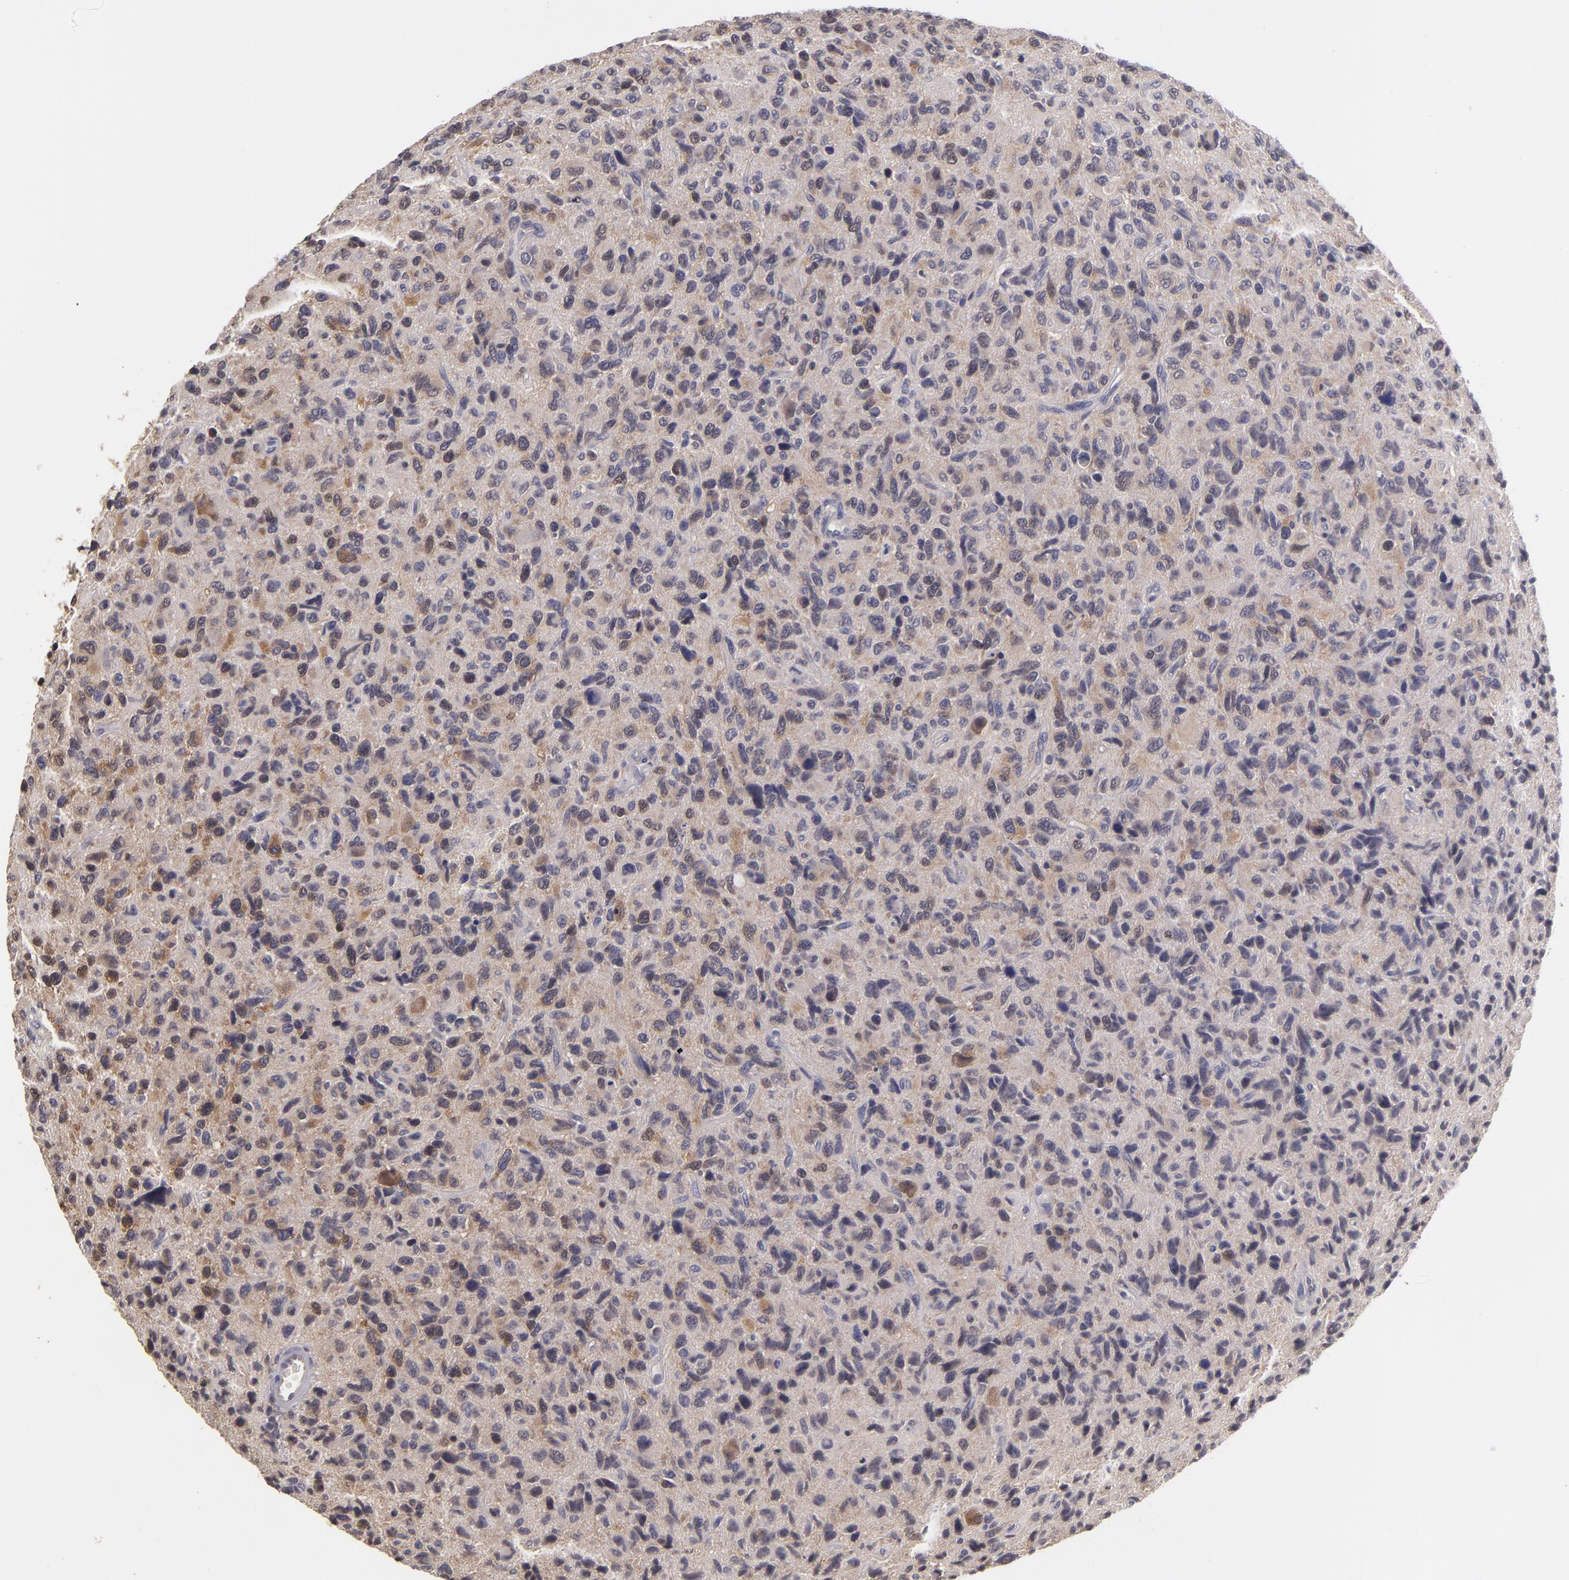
{"staining": {"intensity": "weak", "quantity": ">75%", "location": "cytoplasmic/membranous"}, "tissue": "glioma", "cell_type": "Tumor cells", "image_type": "cancer", "snomed": [{"axis": "morphology", "description": "Glioma, malignant, High grade"}, {"axis": "topography", "description": "Brain"}], "caption": "Immunohistochemical staining of human glioma shows low levels of weak cytoplasmic/membranous protein positivity in approximately >75% of tumor cells. The protein of interest is stained brown, and the nuclei are stained in blue (DAB (3,3'-diaminobenzidine) IHC with brightfield microscopy, high magnification).", "gene": "MTHFD1", "patient": {"sex": "female", "age": 60}}